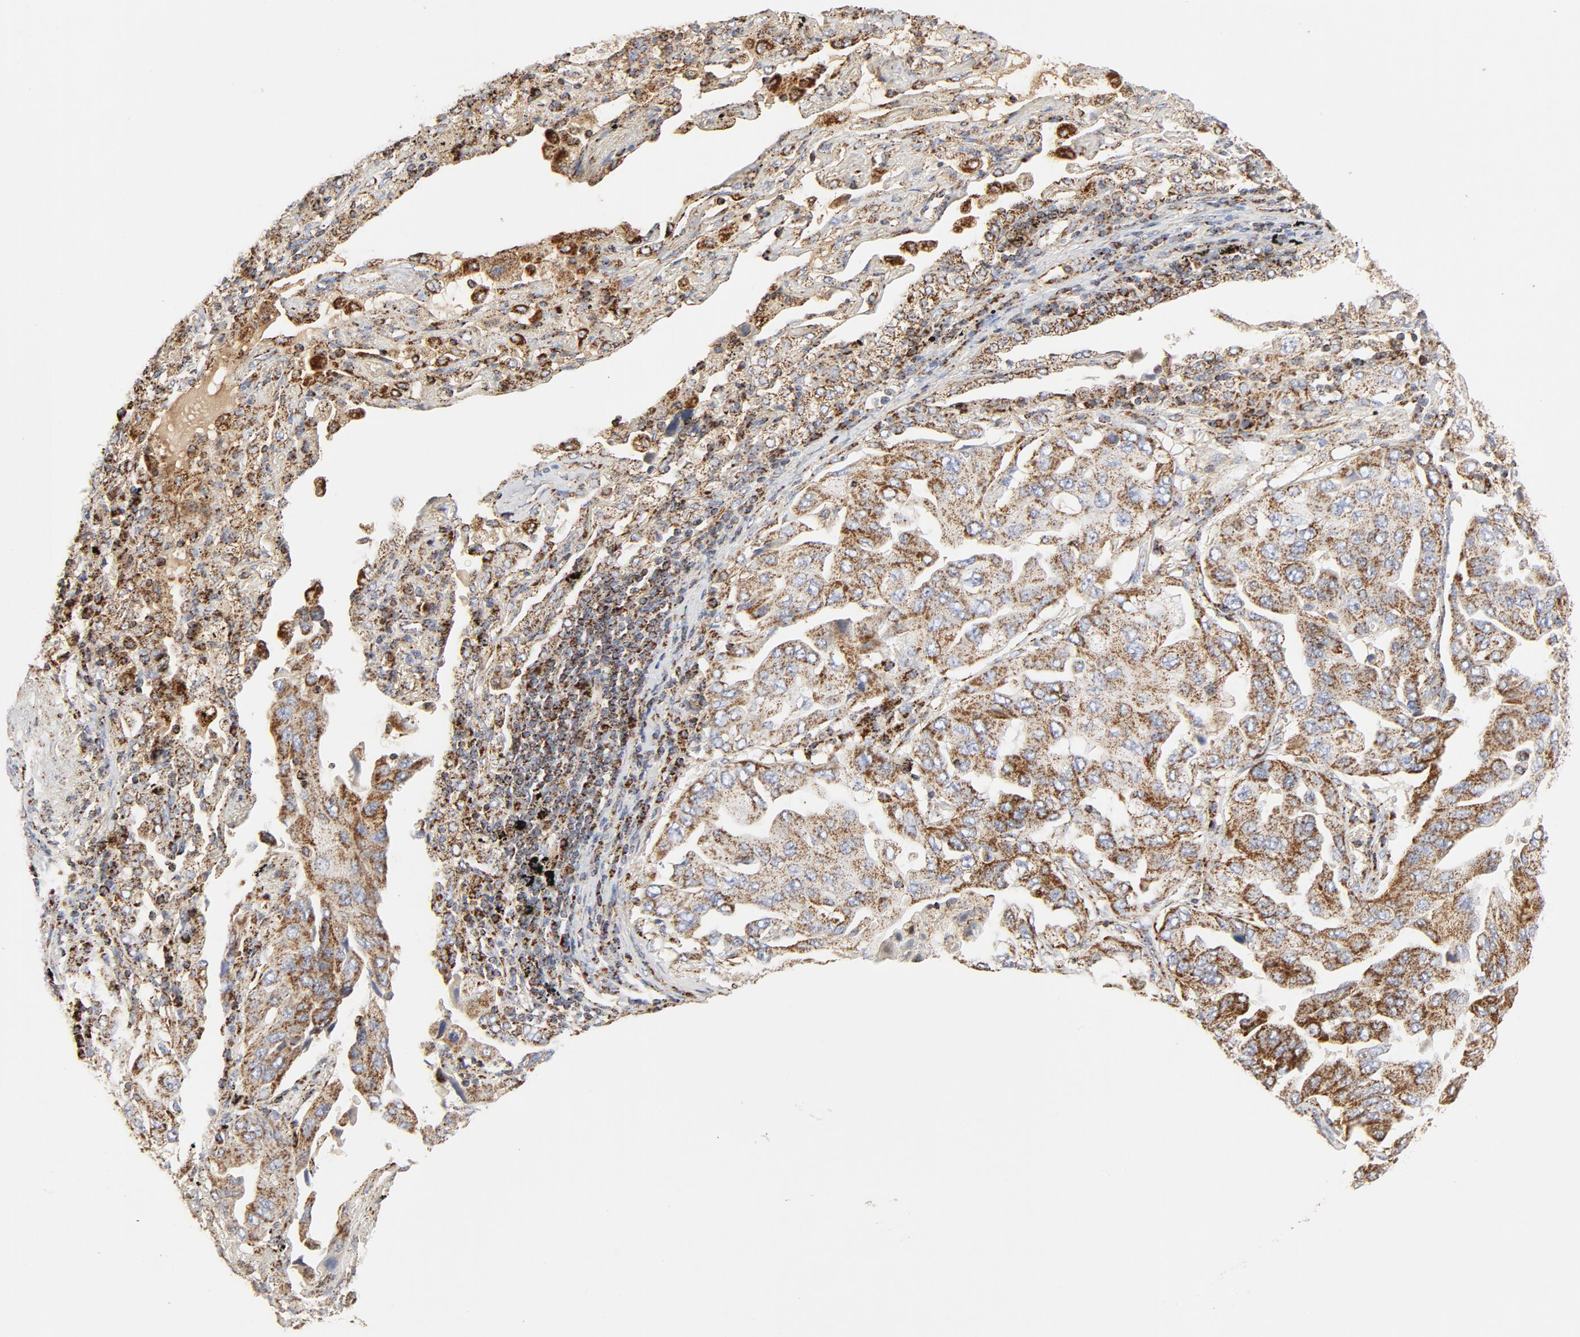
{"staining": {"intensity": "strong", "quantity": ">75%", "location": "cytoplasmic/membranous"}, "tissue": "lung cancer", "cell_type": "Tumor cells", "image_type": "cancer", "snomed": [{"axis": "morphology", "description": "Adenocarcinoma, NOS"}, {"axis": "topography", "description": "Lung"}], "caption": "Strong cytoplasmic/membranous staining is seen in approximately >75% of tumor cells in lung cancer (adenocarcinoma).", "gene": "PCNX4", "patient": {"sex": "female", "age": 65}}